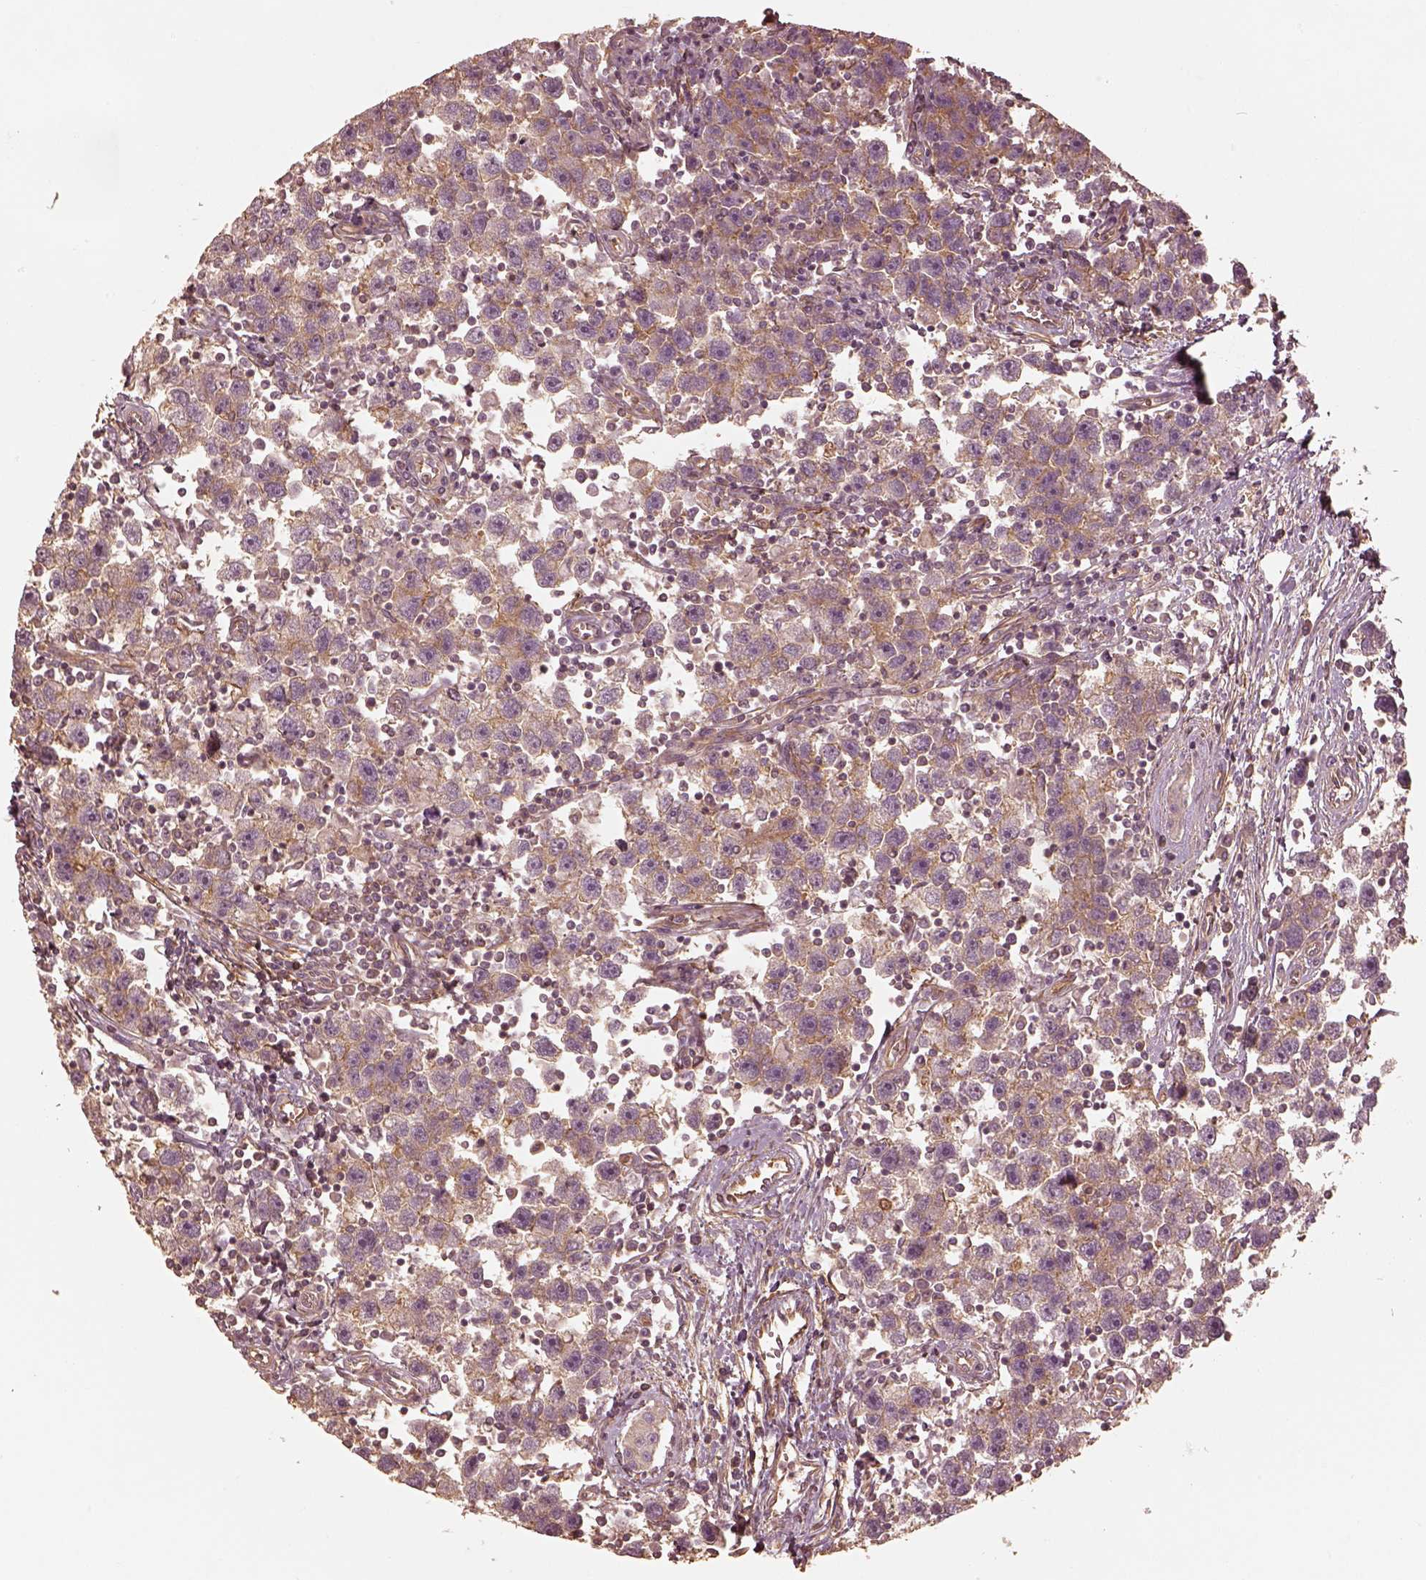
{"staining": {"intensity": "moderate", "quantity": "25%-75%", "location": "cytoplasmic/membranous"}, "tissue": "testis cancer", "cell_type": "Tumor cells", "image_type": "cancer", "snomed": [{"axis": "morphology", "description": "Seminoma, NOS"}, {"axis": "topography", "description": "Testis"}], "caption": "DAB immunohistochemical staining of human testis cancer (seminoma) demonstrates moderate cytoplasmic/membranous protein expression in about 25%-75% of tumor cells.", "gene": "WDR7", "patient": {"sex": "male", "age": 30}}